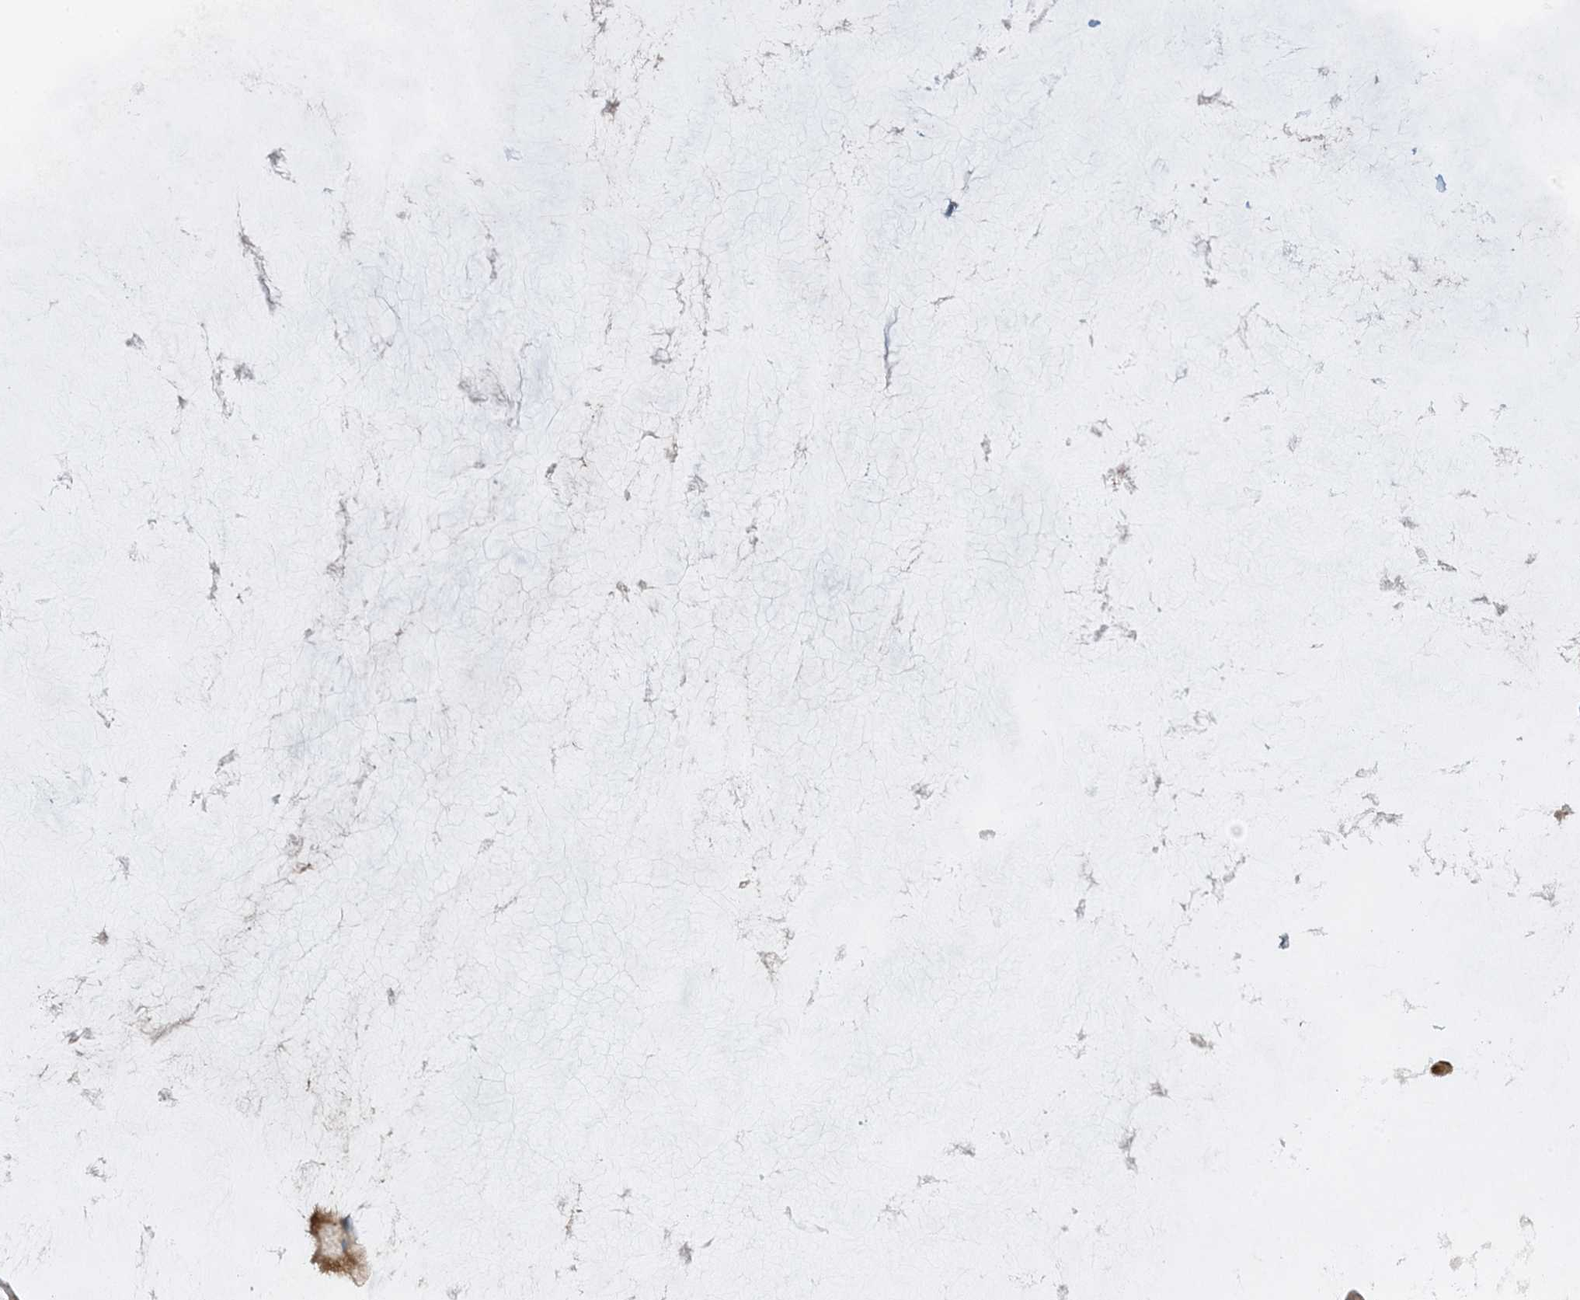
{"staining": {"intensity": "moderate", "quantity": ">75%", "location": "cytoplasmic/membranous"}, "tissue": "ovarian cancer", "cell_type": "Tumor cells", "image_type": "cancer", "snomed": [{"axis": "morphology", "description": "Cystadenocarcinoma, mucinous, NOS"}, {"axis": "topography", "description": "Ovary"}], "caption": "Immunohistochemical staining of ovarian cancer displays medium levels of moderate cytoplasmic/membranous staining in approximately >75% of tumor cells. Ihc stains the protein in brown and the nuclei are stained blue.", "gene": "HLA-E", "patient": {"sex": "female", "age": 39}}